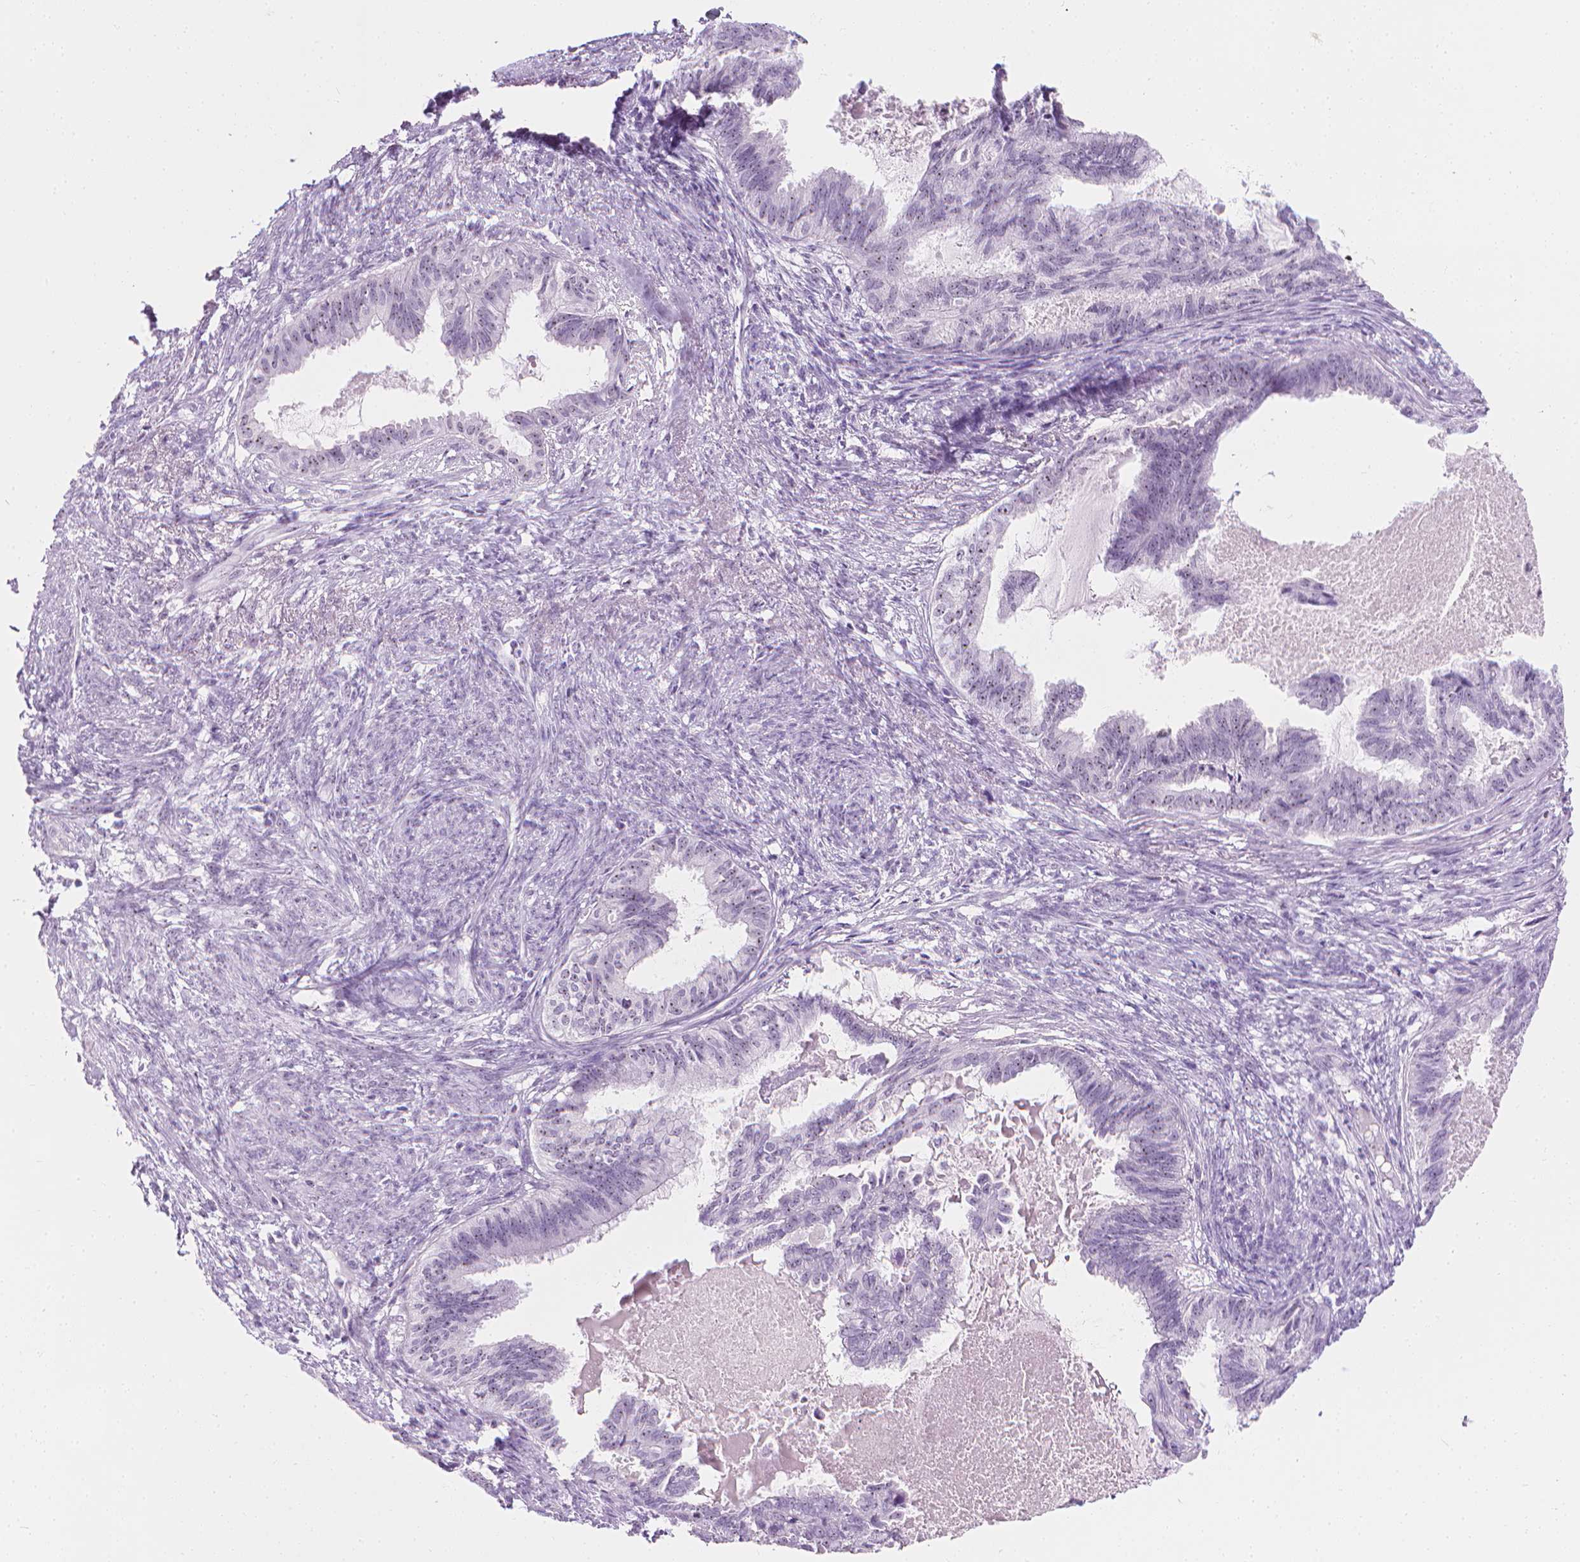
{"staining": {"intensity": "moderate", "quantity": "<25%", "location": "nuclear"}, "tissue": "endometrial cancer", "cell_type": "Tumor cells", "image_type": "cancer", "snomed": [{"axis": "morphology", "description": "Adenocarcinoma, NOS"}, {"axis": "topography", "description": "Endometrium"}], "caption": "Tumor cells show low levels of moderate nuclear expression in about <25% of cells in human endometrial adenocarcinoma.", "gene": "NOL7", "patient": {"sex": "female", "age": 86}}